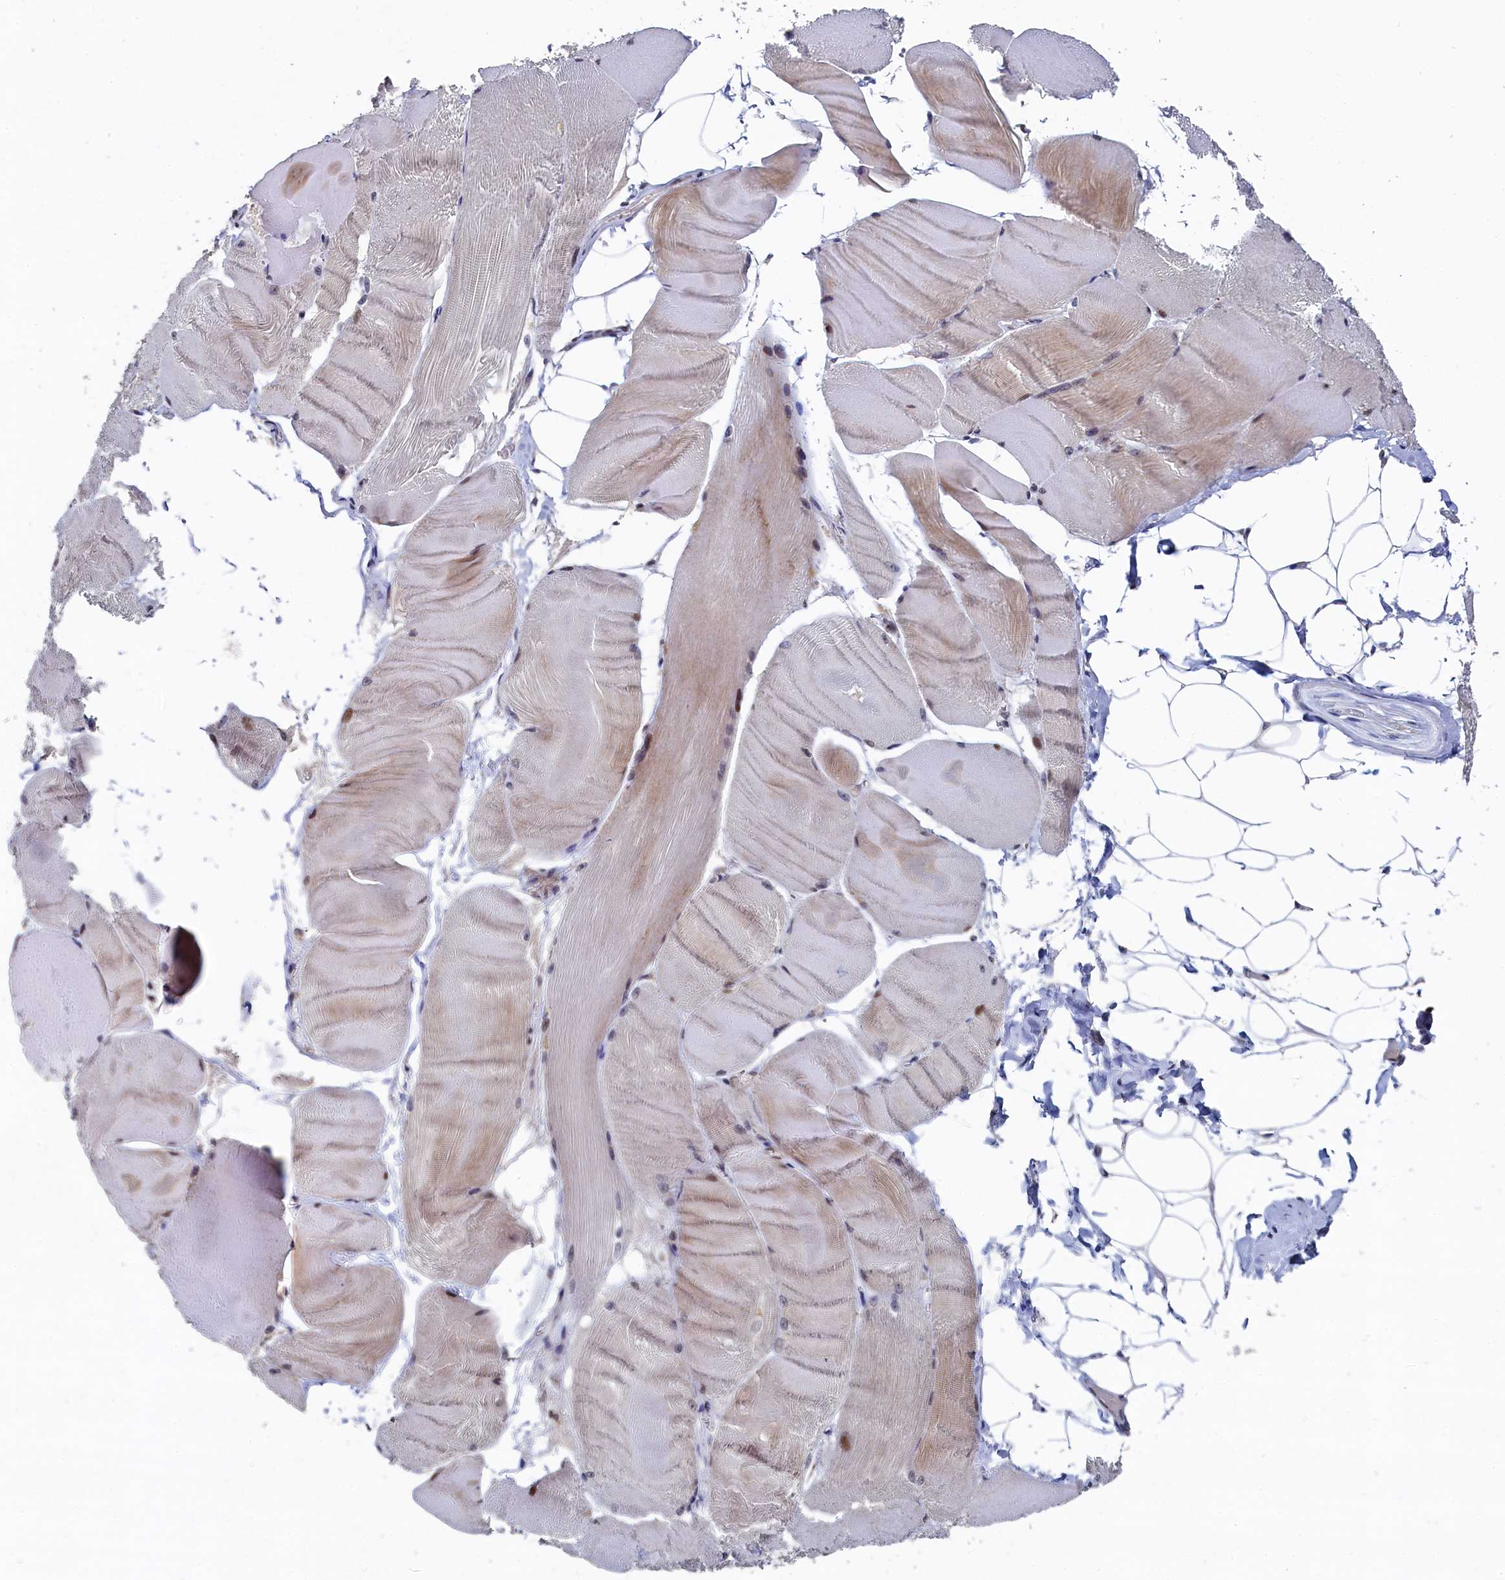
{"staining": {"intensity": "moderate", "quantity": "<25%", "location": "cytoplasmic/membranous"}, "tissue": "skeletal muscle", "cell_type": "Myocytes", "image_type": "normal", "snomed": [{"axis": "morphology", "description": "Normal tissue, NOS"}, {"axis": "morphology", "description": "Basal cell carcinoma"}, {"axis": "topography", "description": "Skeletal muscle"}], "caption": "An image of human skeletal muscle stained for a protein shows moderate cytoplasmic/membranous brown staining in myocytes. (IHC, brightfield microscopy, high magnification).", "gene": "ANKEF1", "patient": {"sex": "female", "age": 64}}